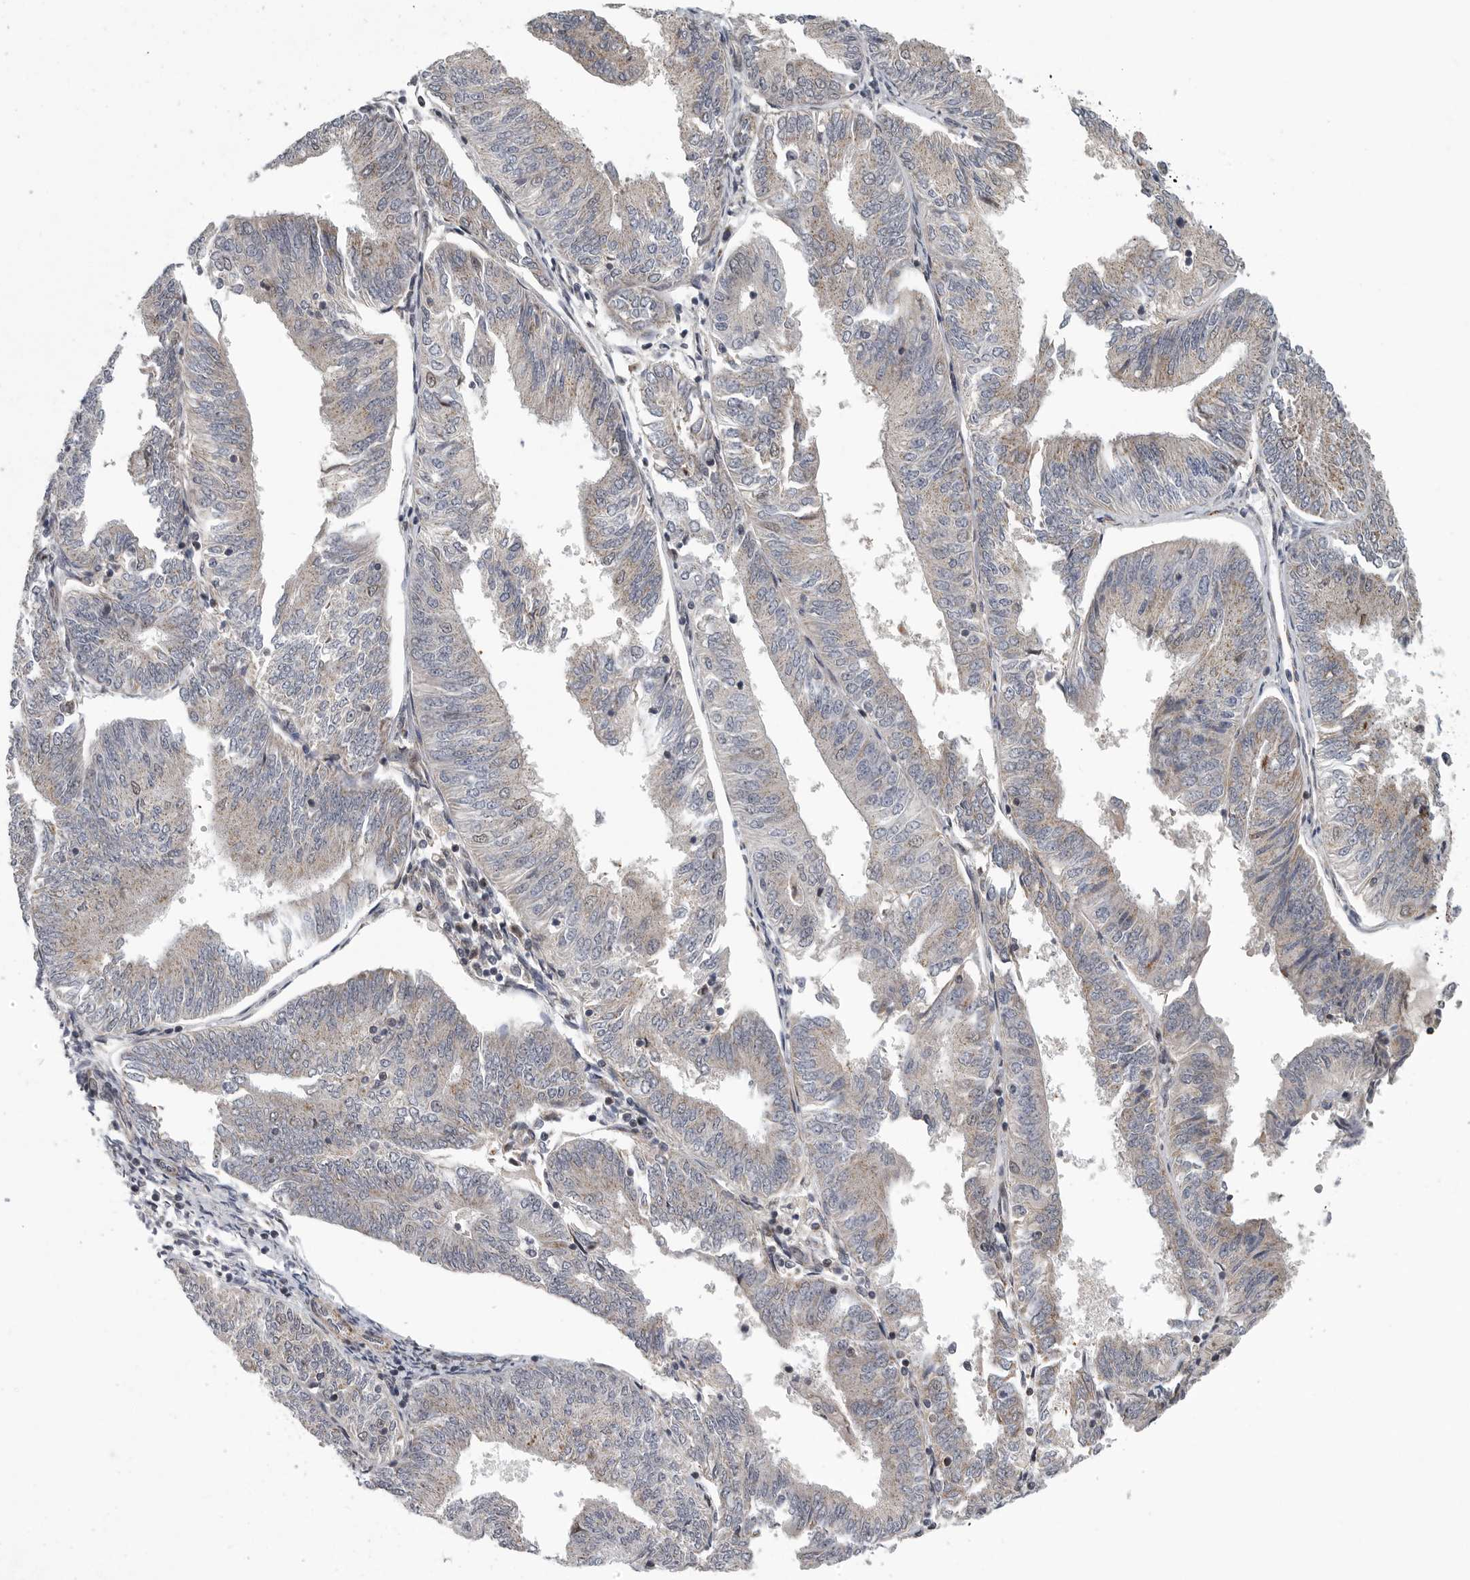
{"staining": {"intensity": "moderate", "quantity": "<25%", "location": "cytoplasmic/membranous"}, "tissue": "endometrial cancer", "cell_type": "Tumor cells", "image_type": "cancer", "snomed": [{"axis": "morphology", "description": "Adenocarcinoma, NOS"}, {"axis": "topography", "description": "Endometrium"}], "caption": "There is low levels of moderate cytoplasmic/membranous positivity in tumor cells of endometrial adenocarcinoma, as demonstrated by immunohistochemical staining (brown color).", "gene": "TMPRSS11F", "patient": {"sex": "female", "age": 58}}